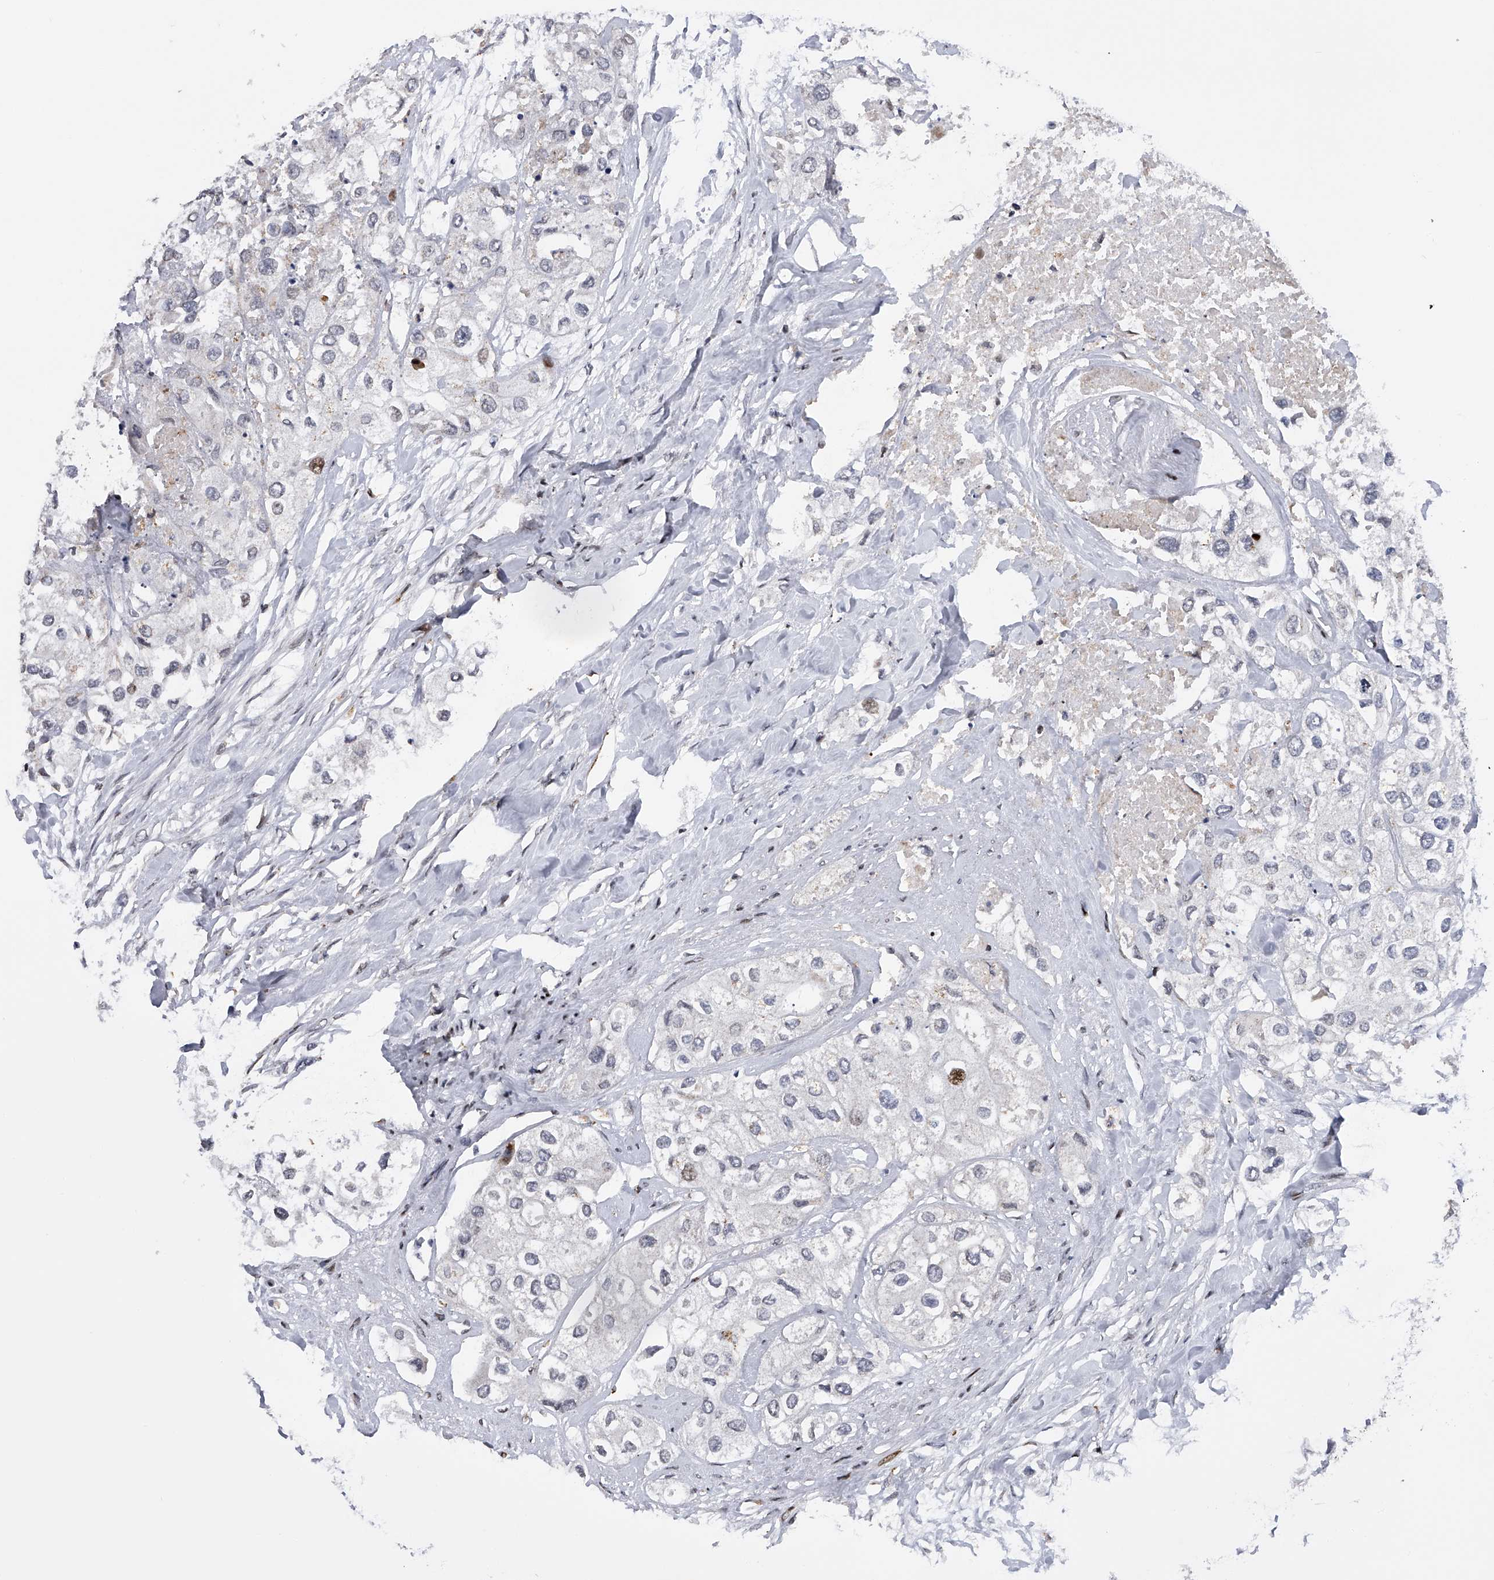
{"staining": {"intensity": "negative", "quantity": "none", "location": "none"}, "tissue": "urothelial cancer", "cell_type": "Tumor cells", "image_type": "cancer", "snomed": [{"axis": "morphology", "description": "Urothelial carcinoma, High grade"}, {"axis": "topography", "description": "Urinary bladder"}], "caption": "This is an immunohistochemistry (IHC) image of human urothelial carcinoma (high-grade). There is no expression in tumor cells.", "gene": "RWDD2A", "patient": {"sex": "male", "age": 64}}